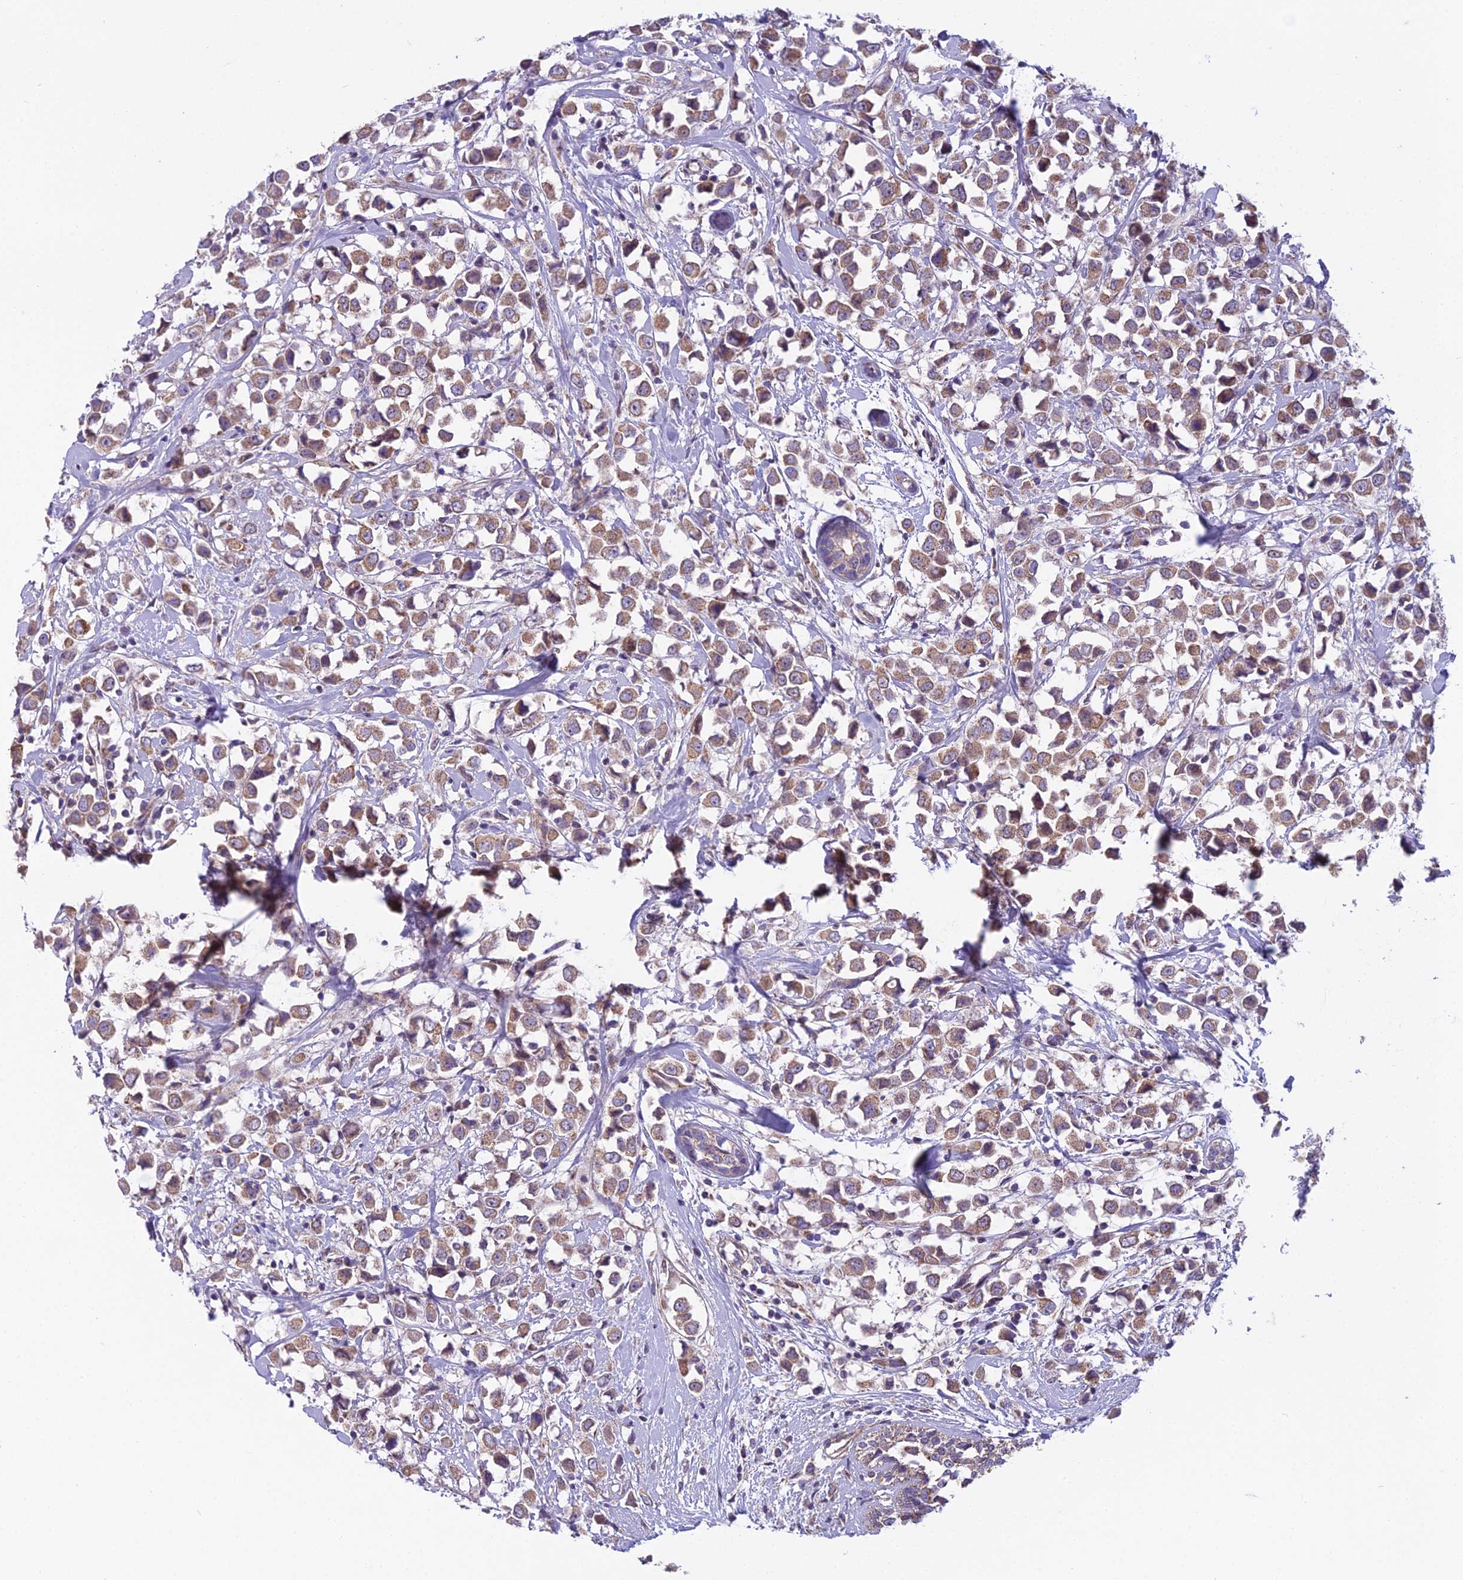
{"staining": {"intensity": "moderate", "quantity": ">75%", "location": "cytoplasmic/membranous"}, "tissue": "breast cancer", "cell_type": "Tumor cells", "image_type": "cancer", "snomed": [{"axis": "morphology", "description": "Duct carcinoma"}, {"axis": "topography", "description": "Breast"}], "caption": "A brown stain highlights moderate cytoplasmic/membranous staining of a protein in breast cancer (infiltrating ductal carcinoma) tumor cells. The protein is shown in brown color, while the nuclei are stained blue.", "gene": "DUS2", "patient": {"sex": "female", "age": 61}}